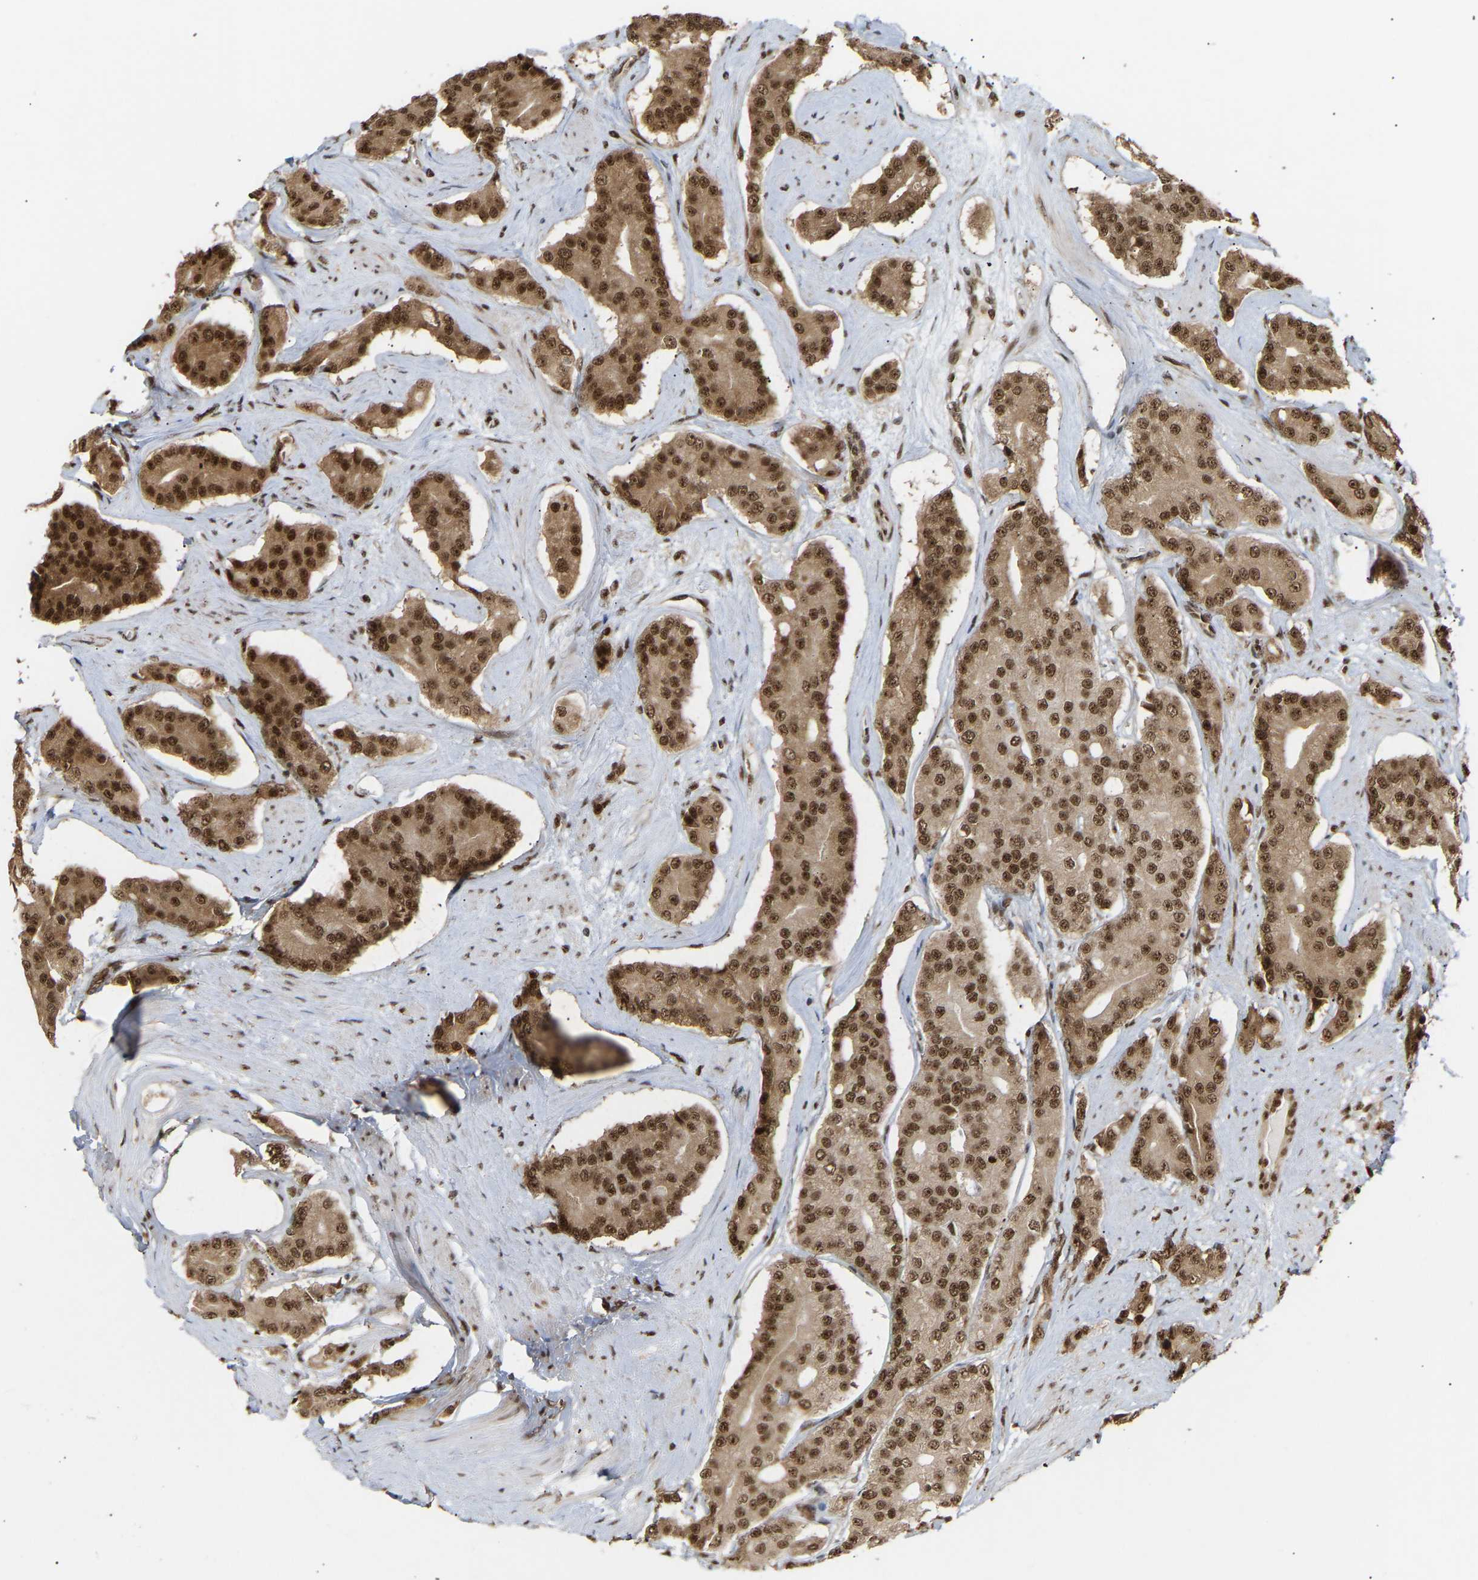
{"staining": {"intensity": "strong", "quantity": ">75%", "location": "cytoplasmic/membranous,nuclear"}, "tissue": "prostate cancer", "cell_type": "Tumor cells", "image_type": "cancer", "snomed": [{"axis": "morphology", "description": "Adenocarcinoma, High grade"}, {"axis": "topography", "description": "Prostate"}], "caption": "Immunohistochemical staining of prostate cancer (adenocarcinoma (high-grade)) displays high levels of strong cytoplasmic/membranous and nuclear protein expression in about >75% of tumor cells.", "gene": "ALYREF", "patient": {"sex": "male", "age": 71}}